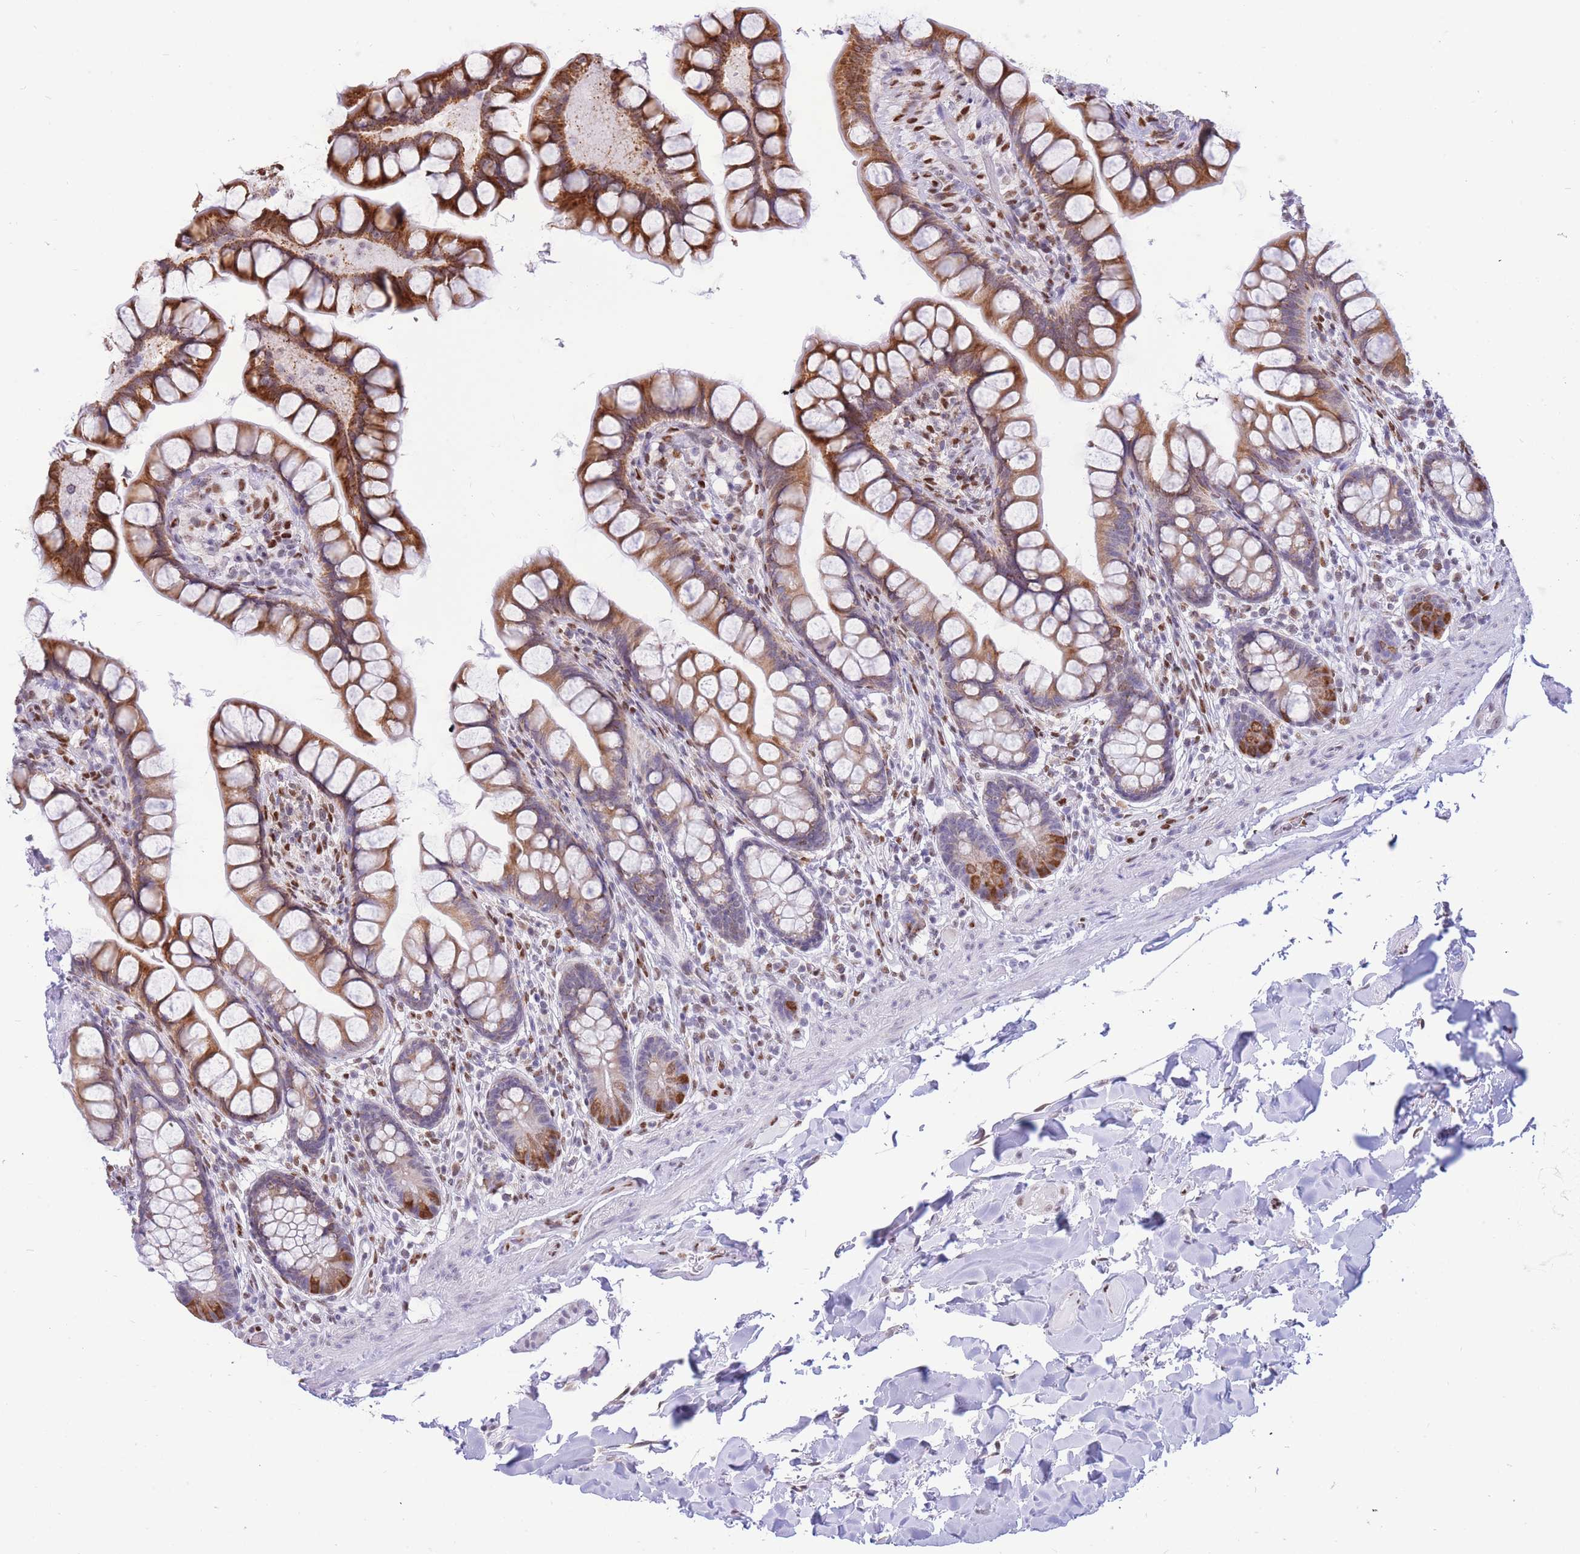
{"staining": {"intensity": "strong", "quantity": ">75%", "location": "cytoplasmic/membranous"}, "tissue": "small intestine", "cell_type": "Glandular cells", "image_type": "normal", "snomed": [{"axis": "morphology", "description": "Normal tissue, NOS"}, {"axis": "topography", "description": "Small intestine"}], "caption": "This histopathology image shows IHC staining of unremarkable small intestine, with high strong cytoplasmic/membranous expression in about >75% of glandular cells.", "gene": "FAM153A", "patient": {"sex": "male", "age": 70}}